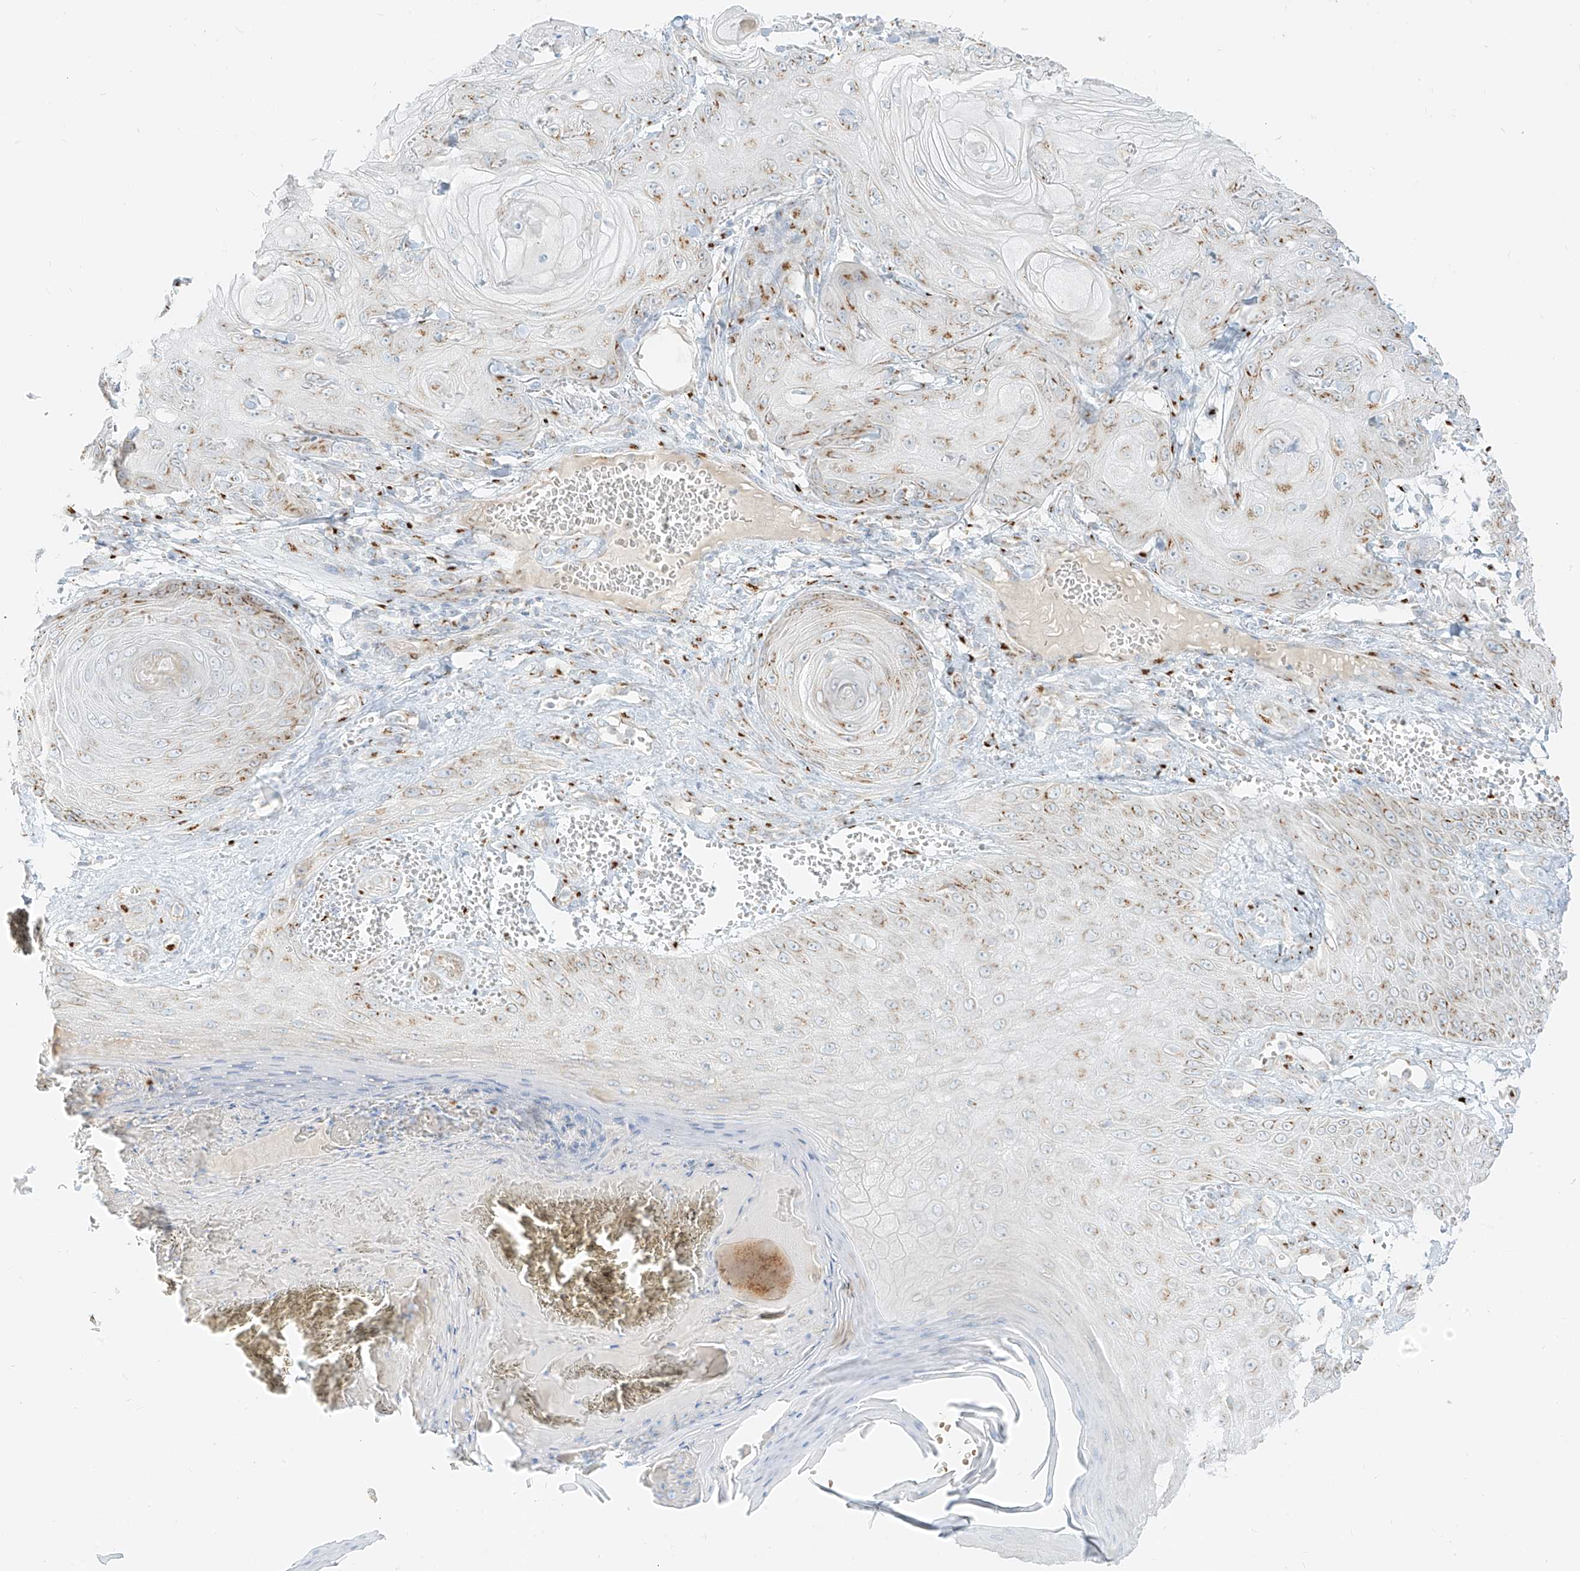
{"staining": {"intensity": "weak", "quantity": "25%-75%", "location": "cytoplasmic/membranous"}, "tissue": "skin cancer", "cell_type": "Tumor cells", "image_type": "cancer", "snomed": [{"axis": "morphology", "description": "Squamous cell carcinoma, NOS"}, {"axis": "topography", "description": "Skin"}], "caption": "The image demonstrates immunohistochemical staining of skin cancer. There is weak cytoplasmic/membranous staining is seen in approximately 25%-75% of tumor cells.", "gene": "TMEM87B", "patient": {"sex": "male", "age": 74}}